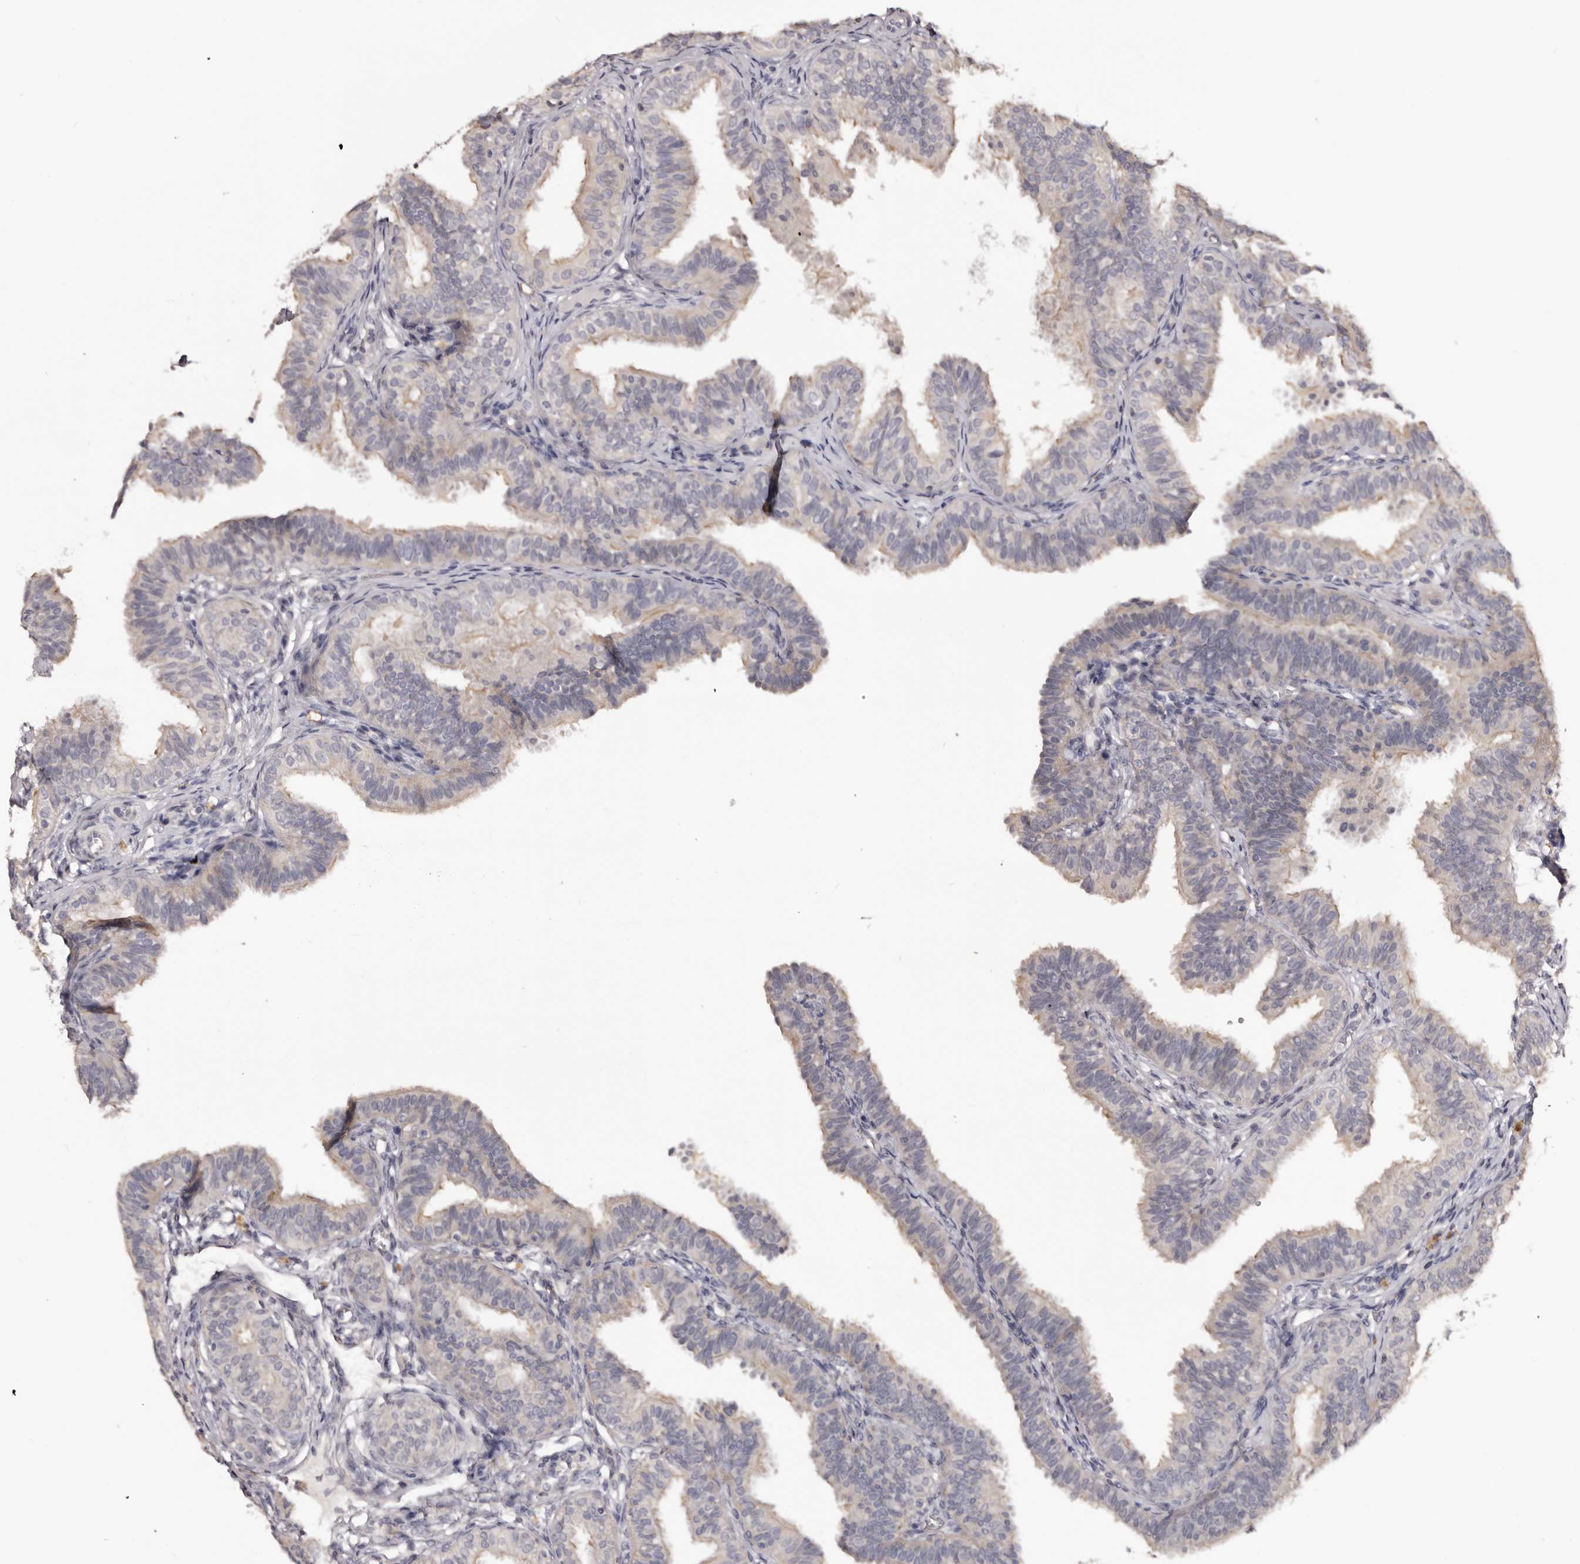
{"staining": {"intensity": "weak", "quantity": "<25%", "location": "cytoplasmic/membranous"}, "tissue": "fallopian tube", "cell_type": "Glandular cells", "image_type": "normal", "snomed": [{"axis": "morphology", "description": "Normal tissue, NOS"}, {"axis": "topography", "description": "Fallopian tube"}], "caption": "This photomicrograph is of unremarkable fallopian tube stained with IHC to label a protein in brown with the nuclei are counter-stained blue. There is no staining in glandular cells.", "gene": "KCNJ8", "patient": {"sex": "female", "age": 35}}